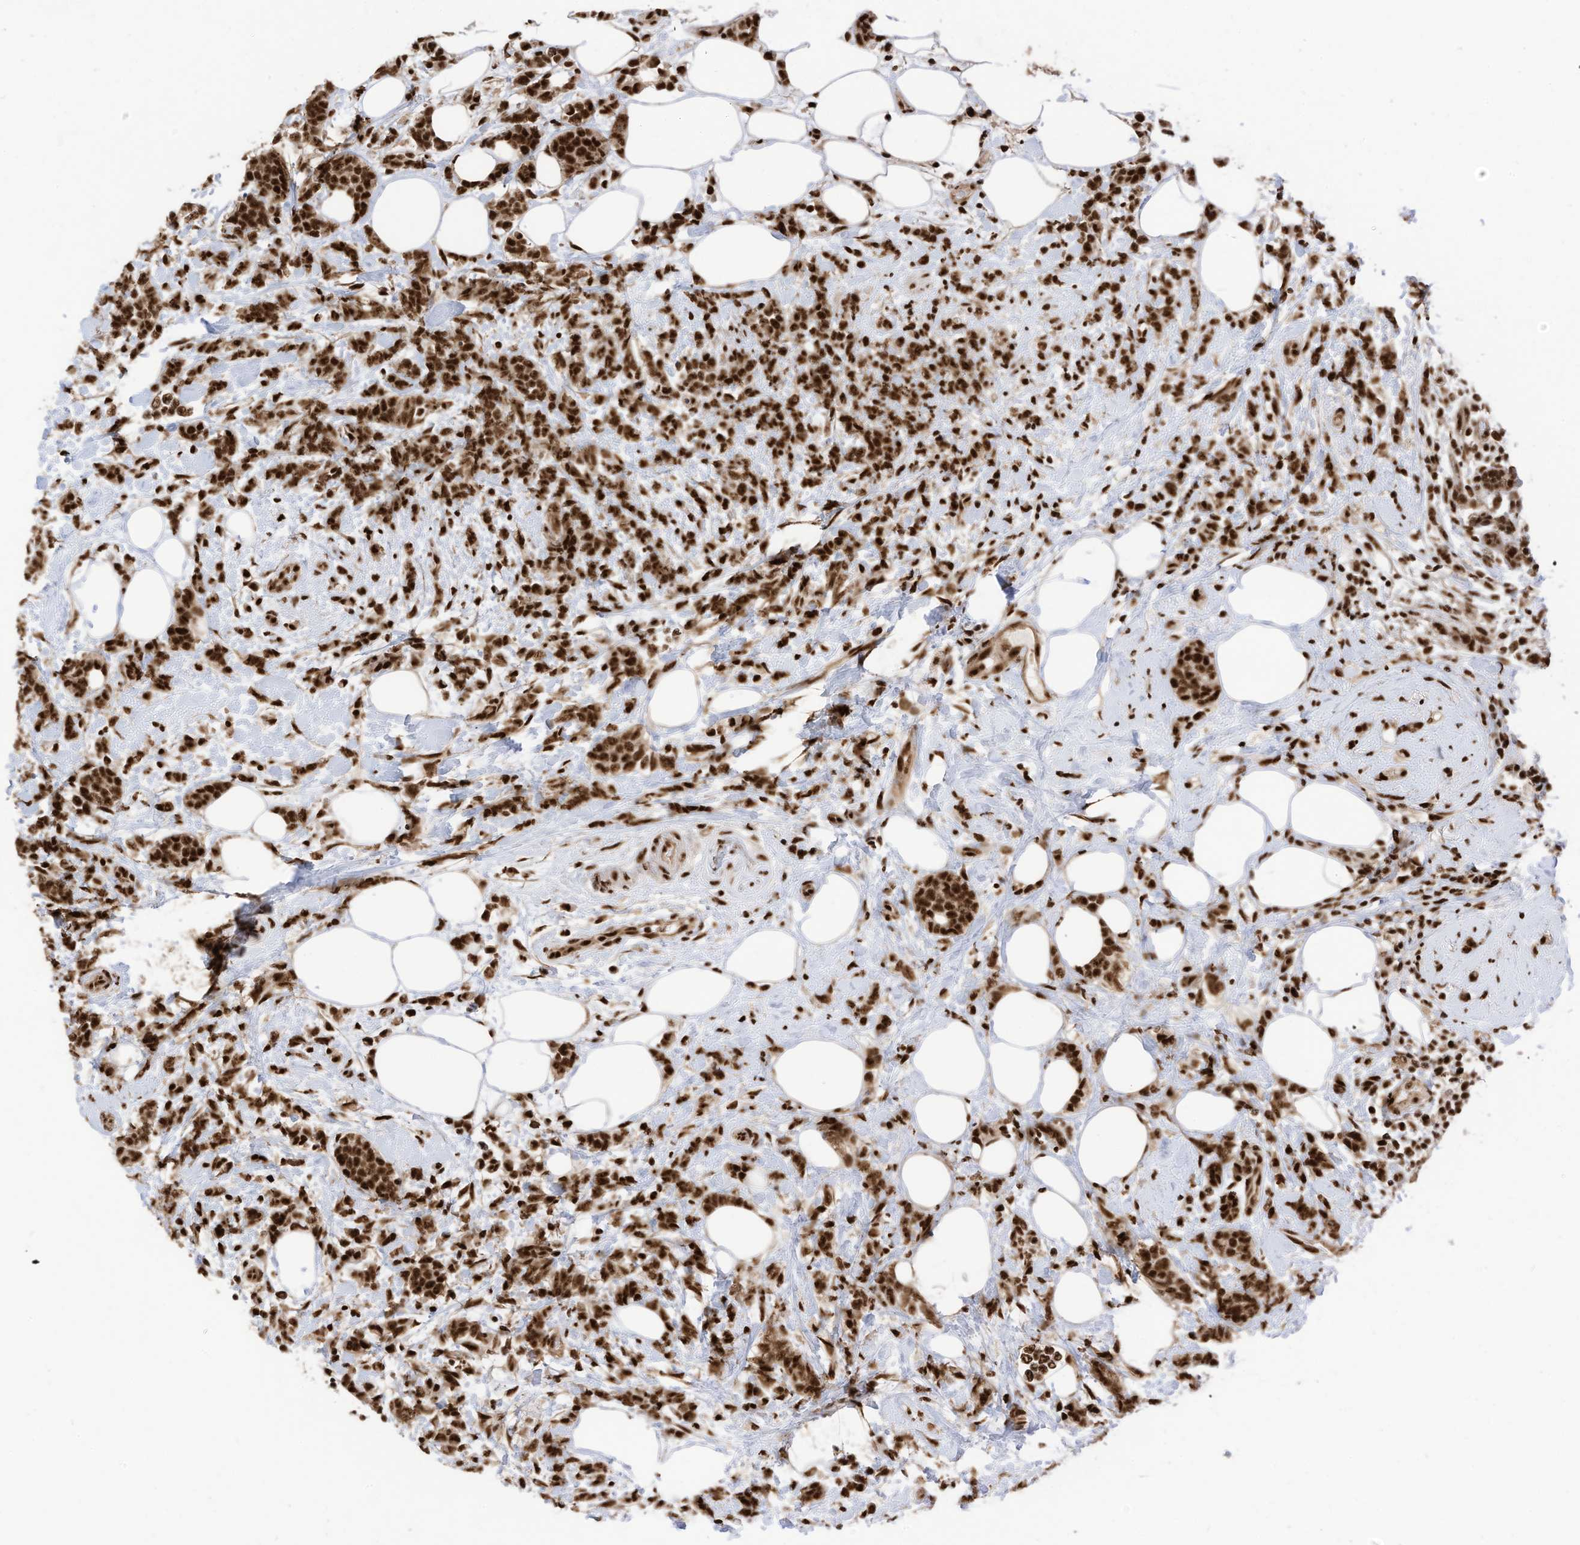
{"staining": {"intensity": "strong", "quantity": ">75%", "location": "nuclear"}, "tissue": "breast cancer", "cell_type": "Tumor cells", "image_type": "cancer", "snomed": [{"axis": "morphology", "description": "Lobular carcinoma"}, {"axis": "topography", "description": "Breast"}], "caption": "IHC micrograph of breast cancer stained for a protein (brown), which reveals high levels of strong nuclear expression in about >75% of tumor cells.", "gene": "SF3A3", "patient": {"sex": "female", "age": 58}}